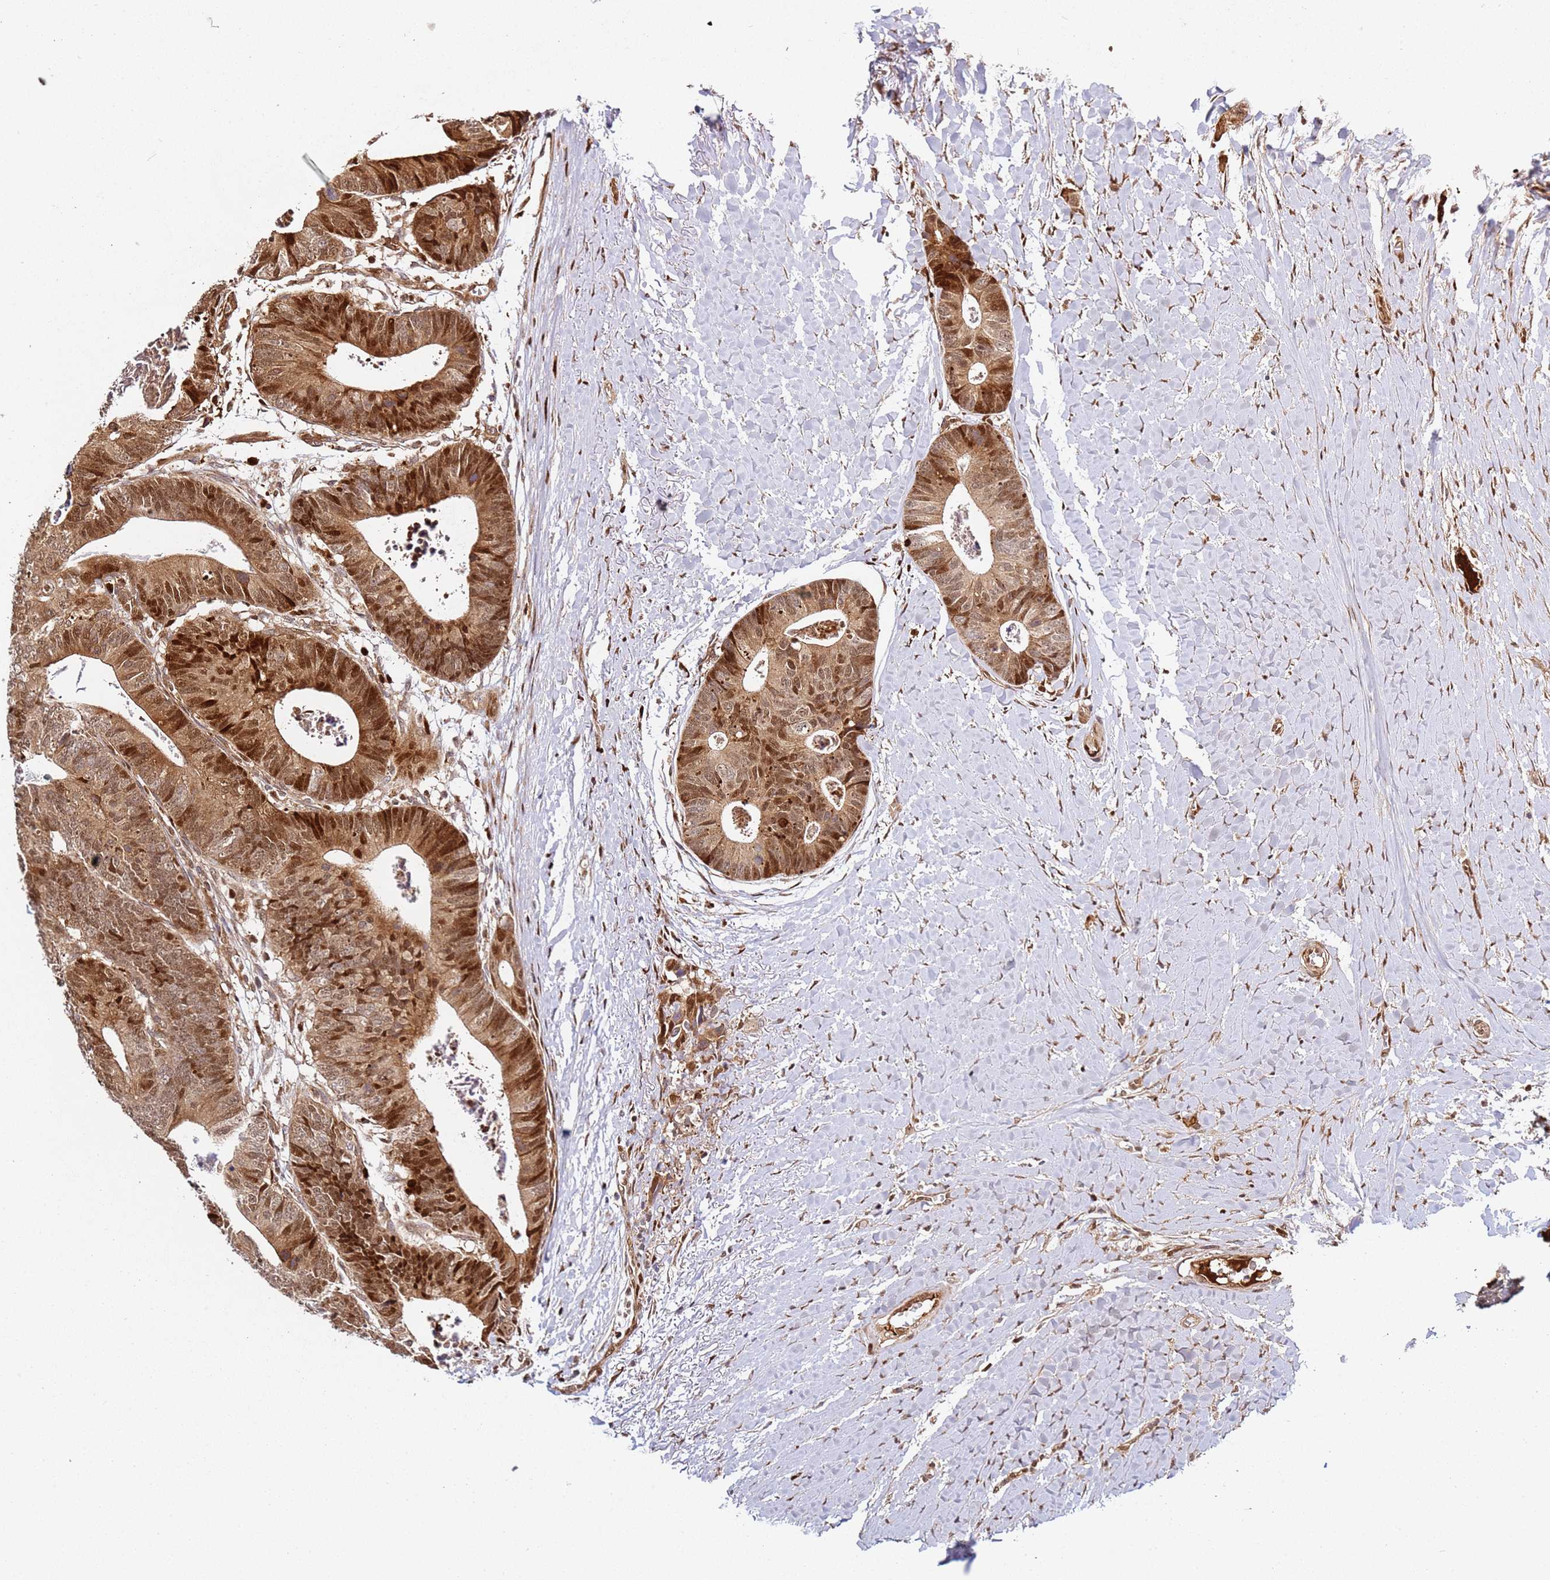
{"staining": {"intensity": "strong", "quantity": ">75%", "location": "cytoplasmic/membranous,nuclear"}, "tissue": "colorectal cancer", "cell_type": "Tumor cells", "image_type": "cancer", "snomed": [{"axis": "morphology", "description": "Adenocarcinoma, NOS"}, {"axis": "topography", "description": "Colon"}], "caption": "Tumor cells exhibit strong cytoplasmic/membranous and nuclear staining in about >75% of cells in colorectal adenocarcinoma.", "gene": "SMOX", "patient": {"sex": "female", "age": 57}}